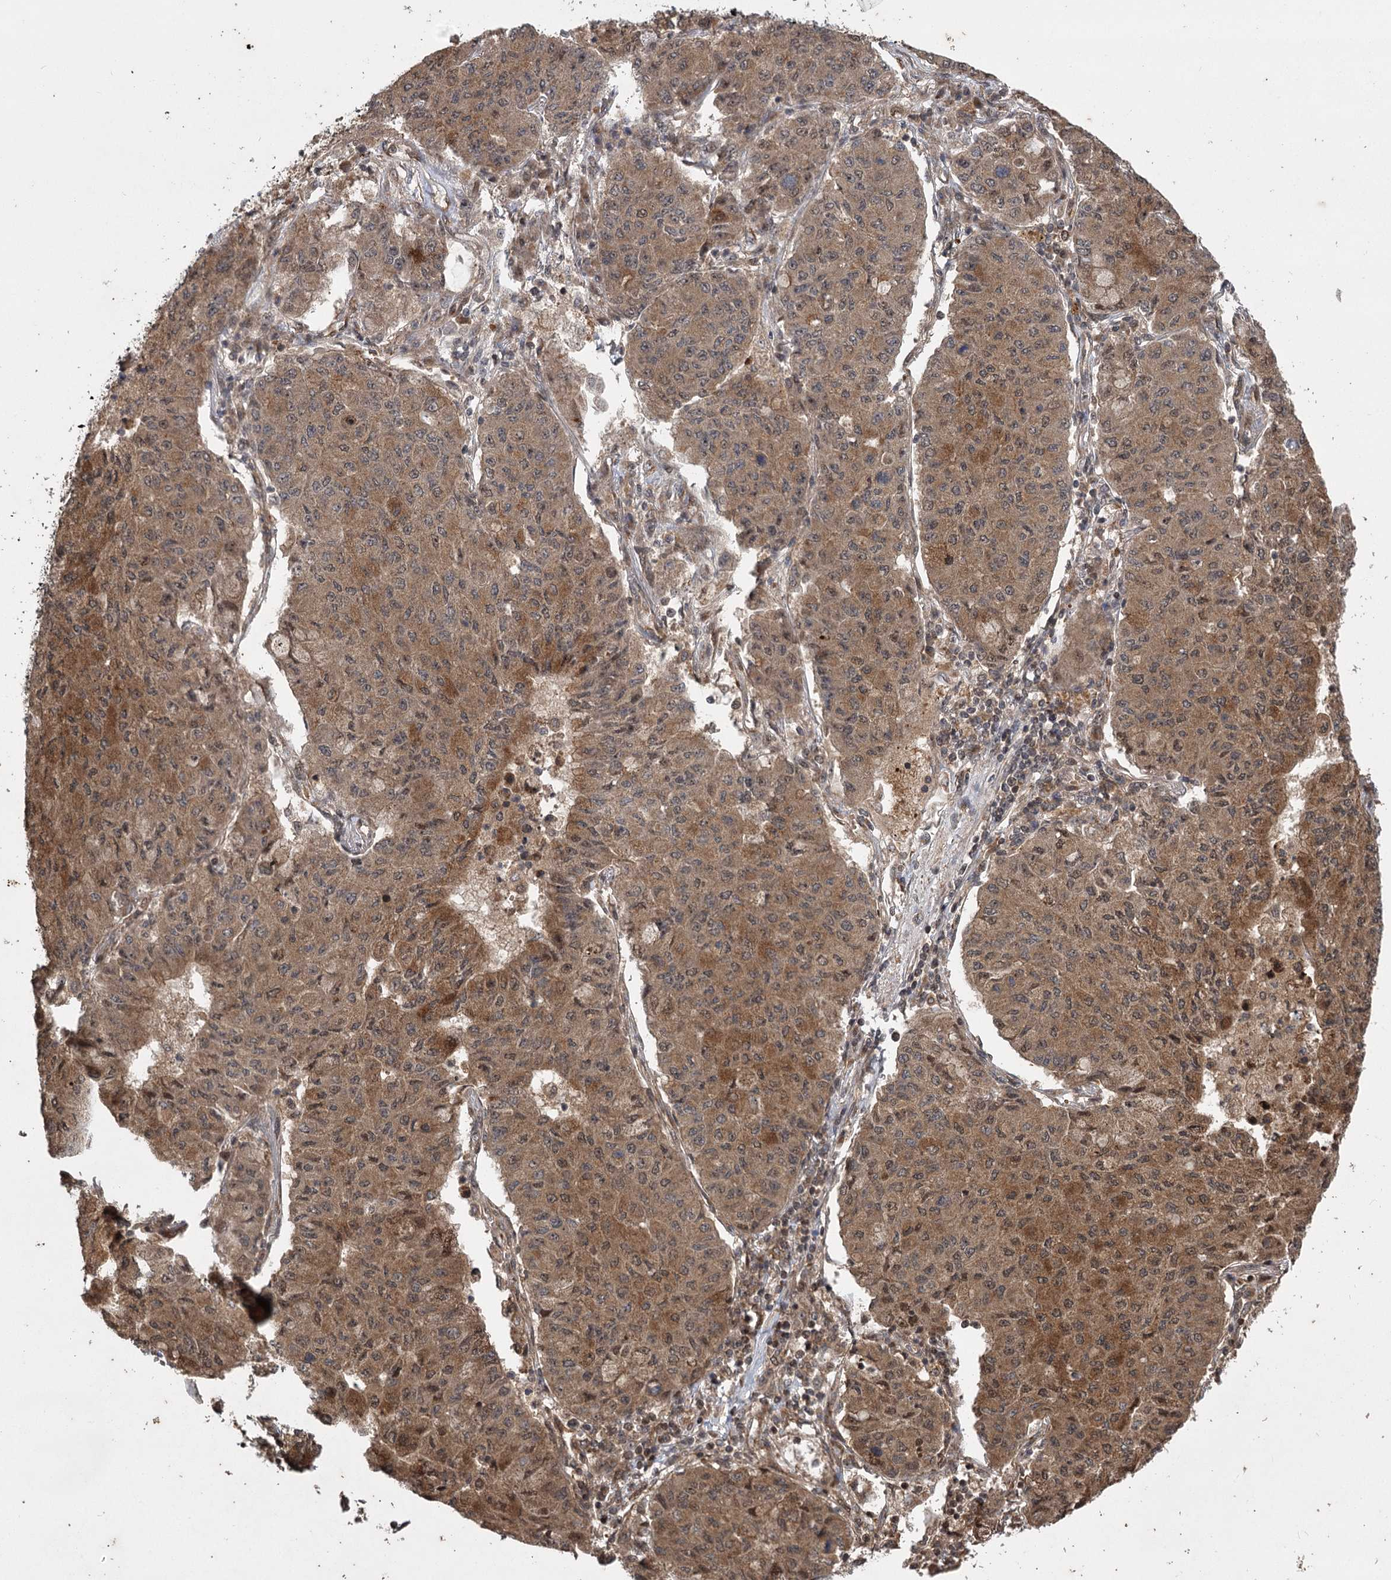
{"staining": {"intensity": "moderate", "quantity": ">75%", "location": "cytoplasmic/membranous"}, "tissue": "lung cancer", "cell_type": "Tumor cells", "image_type": "cancer", "snomed": [{"axis": "morphology", "description": "Squamous cell carcinoma, NOS"}, {"axis": "topography", "description": "Lung"}], "caption": "Lung cancer (squamous cell carcinoma) stained with immunohistochemistry demonstrates moderate cytoplasmic/membranous positivity in about >75% of tumor cells.", "gene": "INSIG2", "patient": {"sex": "male", "age": 74}}